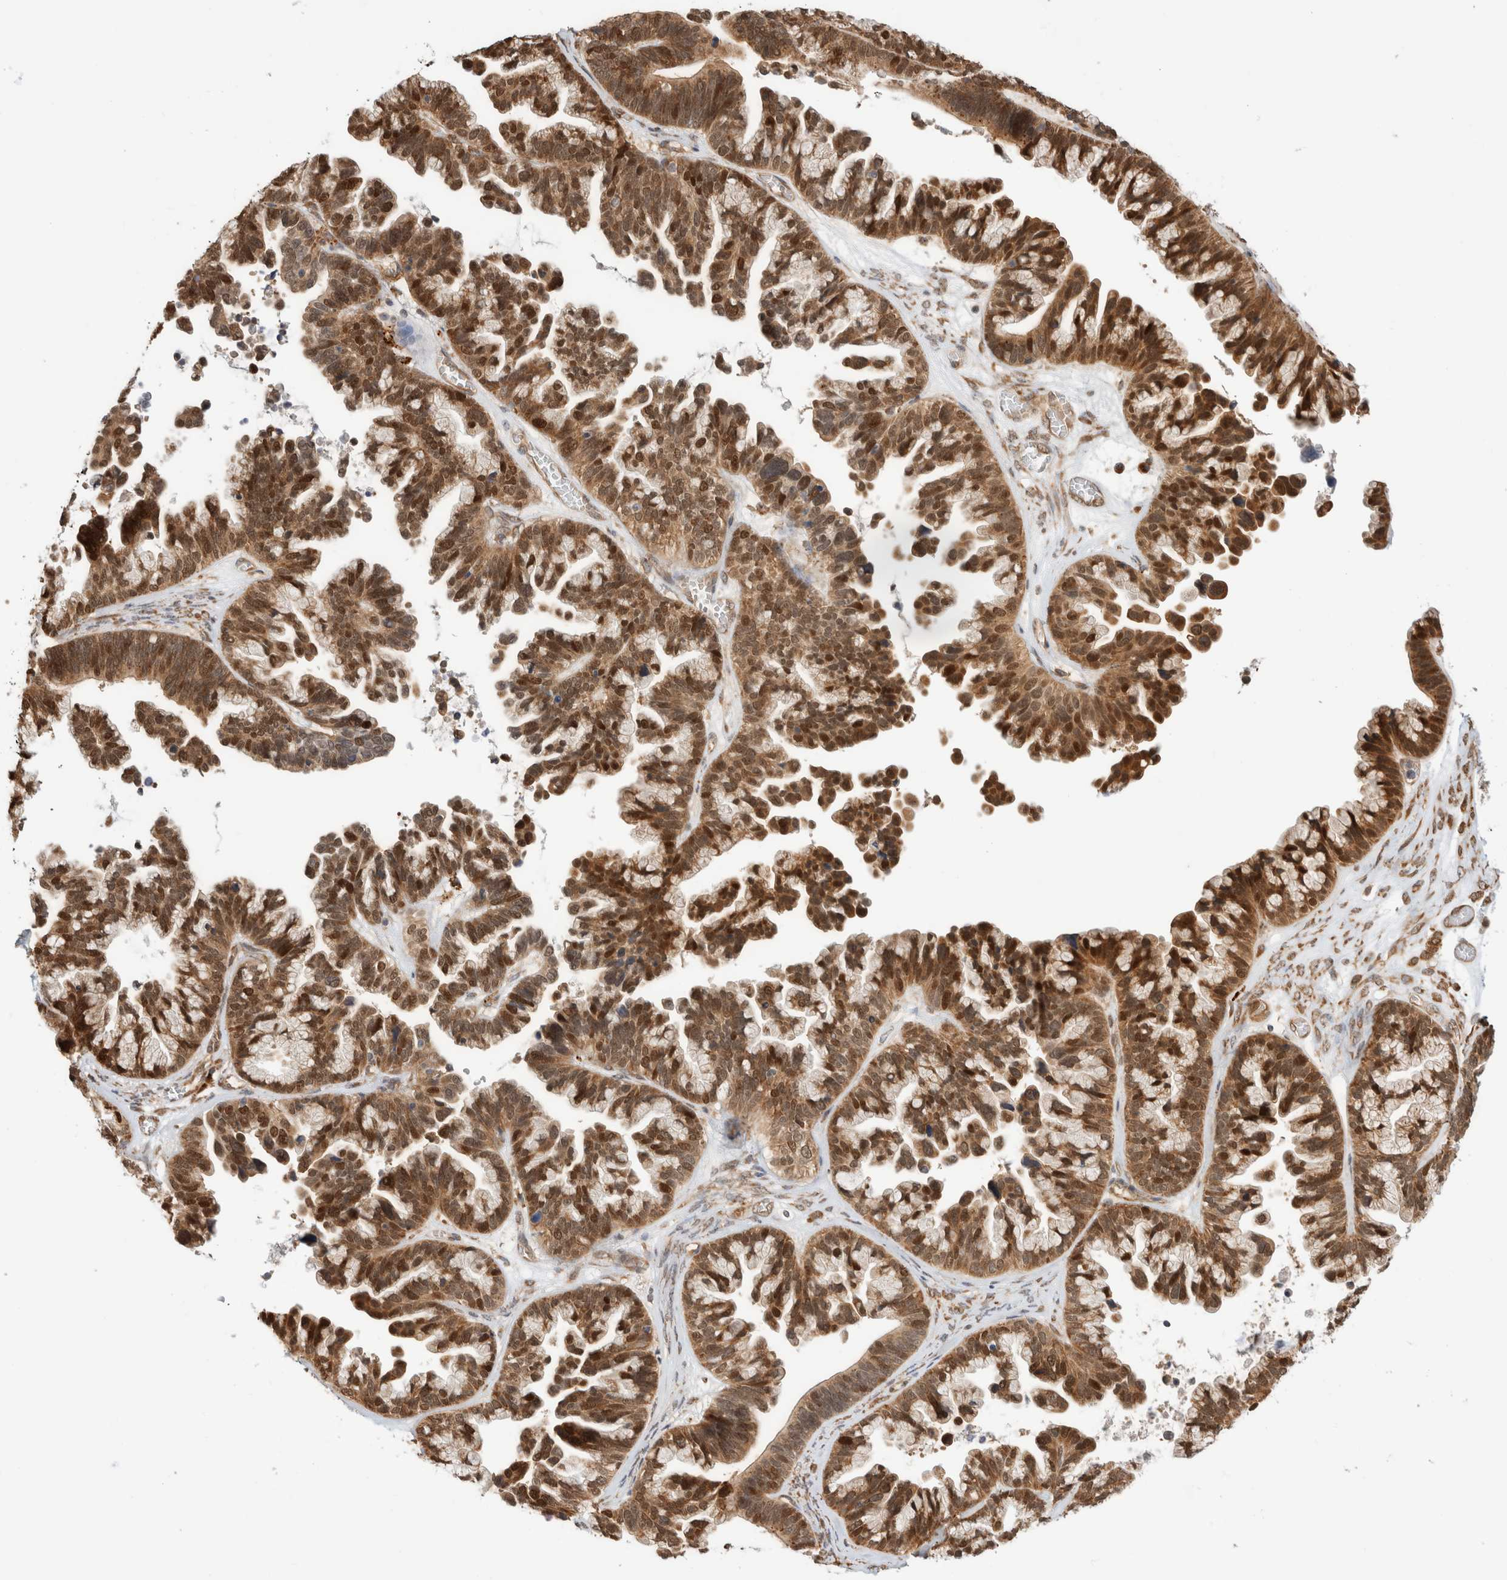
{"staining": {"intensity": "strong", "quantity": ">75%", "location": "cytoplasmic/membranous,nuclear"}, "tissue": "ovarian cancer", "cell_type": "Tumor cells", "image_type": "cancer", "snomed": [{"axis": "morphology", "description": "Cystadenocarcinoma, serous, NOS"}, {"axis": "topography", "description": "Ovary"}], "caption": "An immunohistochemistry (IHC) image of tumor tissue is shown. Protein staining in brown labels strong cytoplasmic/membranous and nuclear positivity in serous cystadenocarcinoma (ovarian) within tumor cells.", "gene": "ACTL9", "patient": {"sex": "female", "age": 56}}